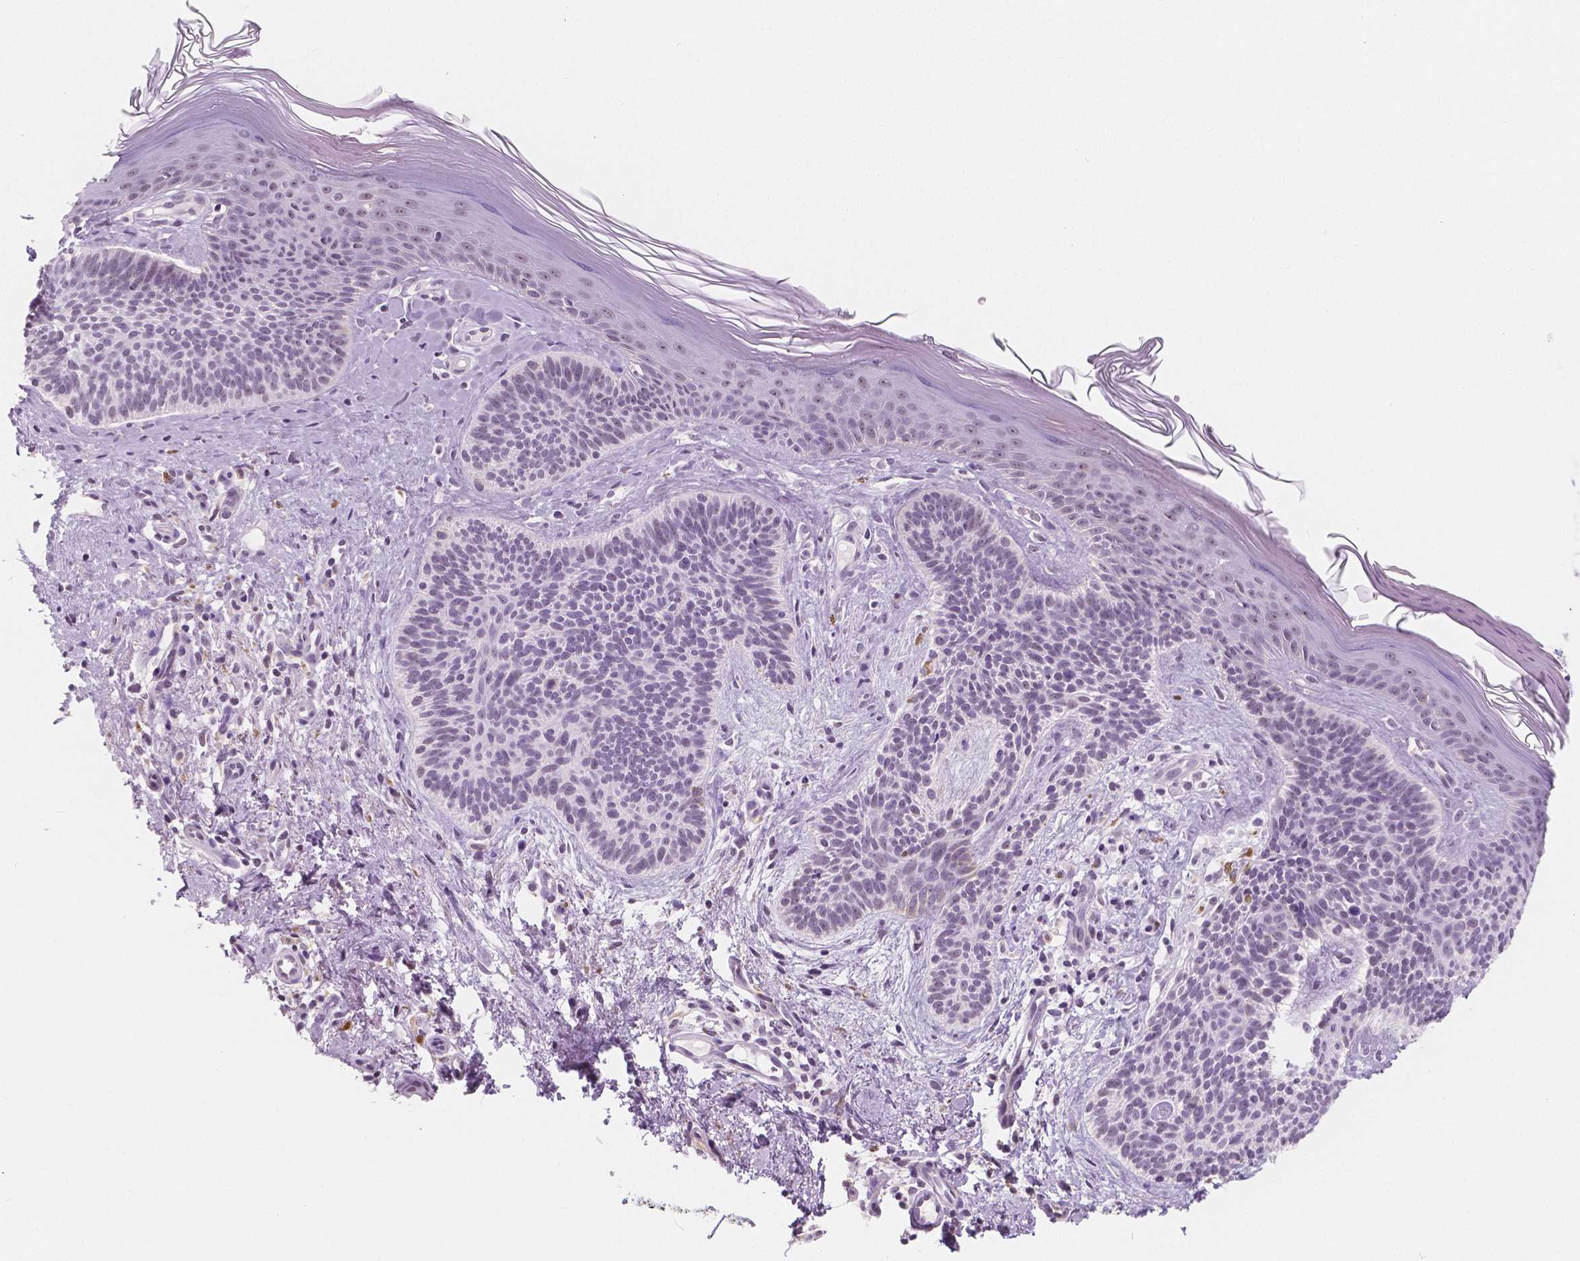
{"staining": {"intensity": "negative", "quantity": "none", "location": "none"}, "tissue": "skin cancer", "cell_type": "Tumor cells", "image_type": "cancer", "snomed": [{"axis": "morphology", "description": "Basal cell carcinoma"}, {"axis": "topography", "description": "Skin"}], "caption": "A photomicrograph of human basal cell carcinoma (skin) is negative for staining in tumor cells.", "gene": "NOLC1", "patient": {"sex": "male", "age": 79}}